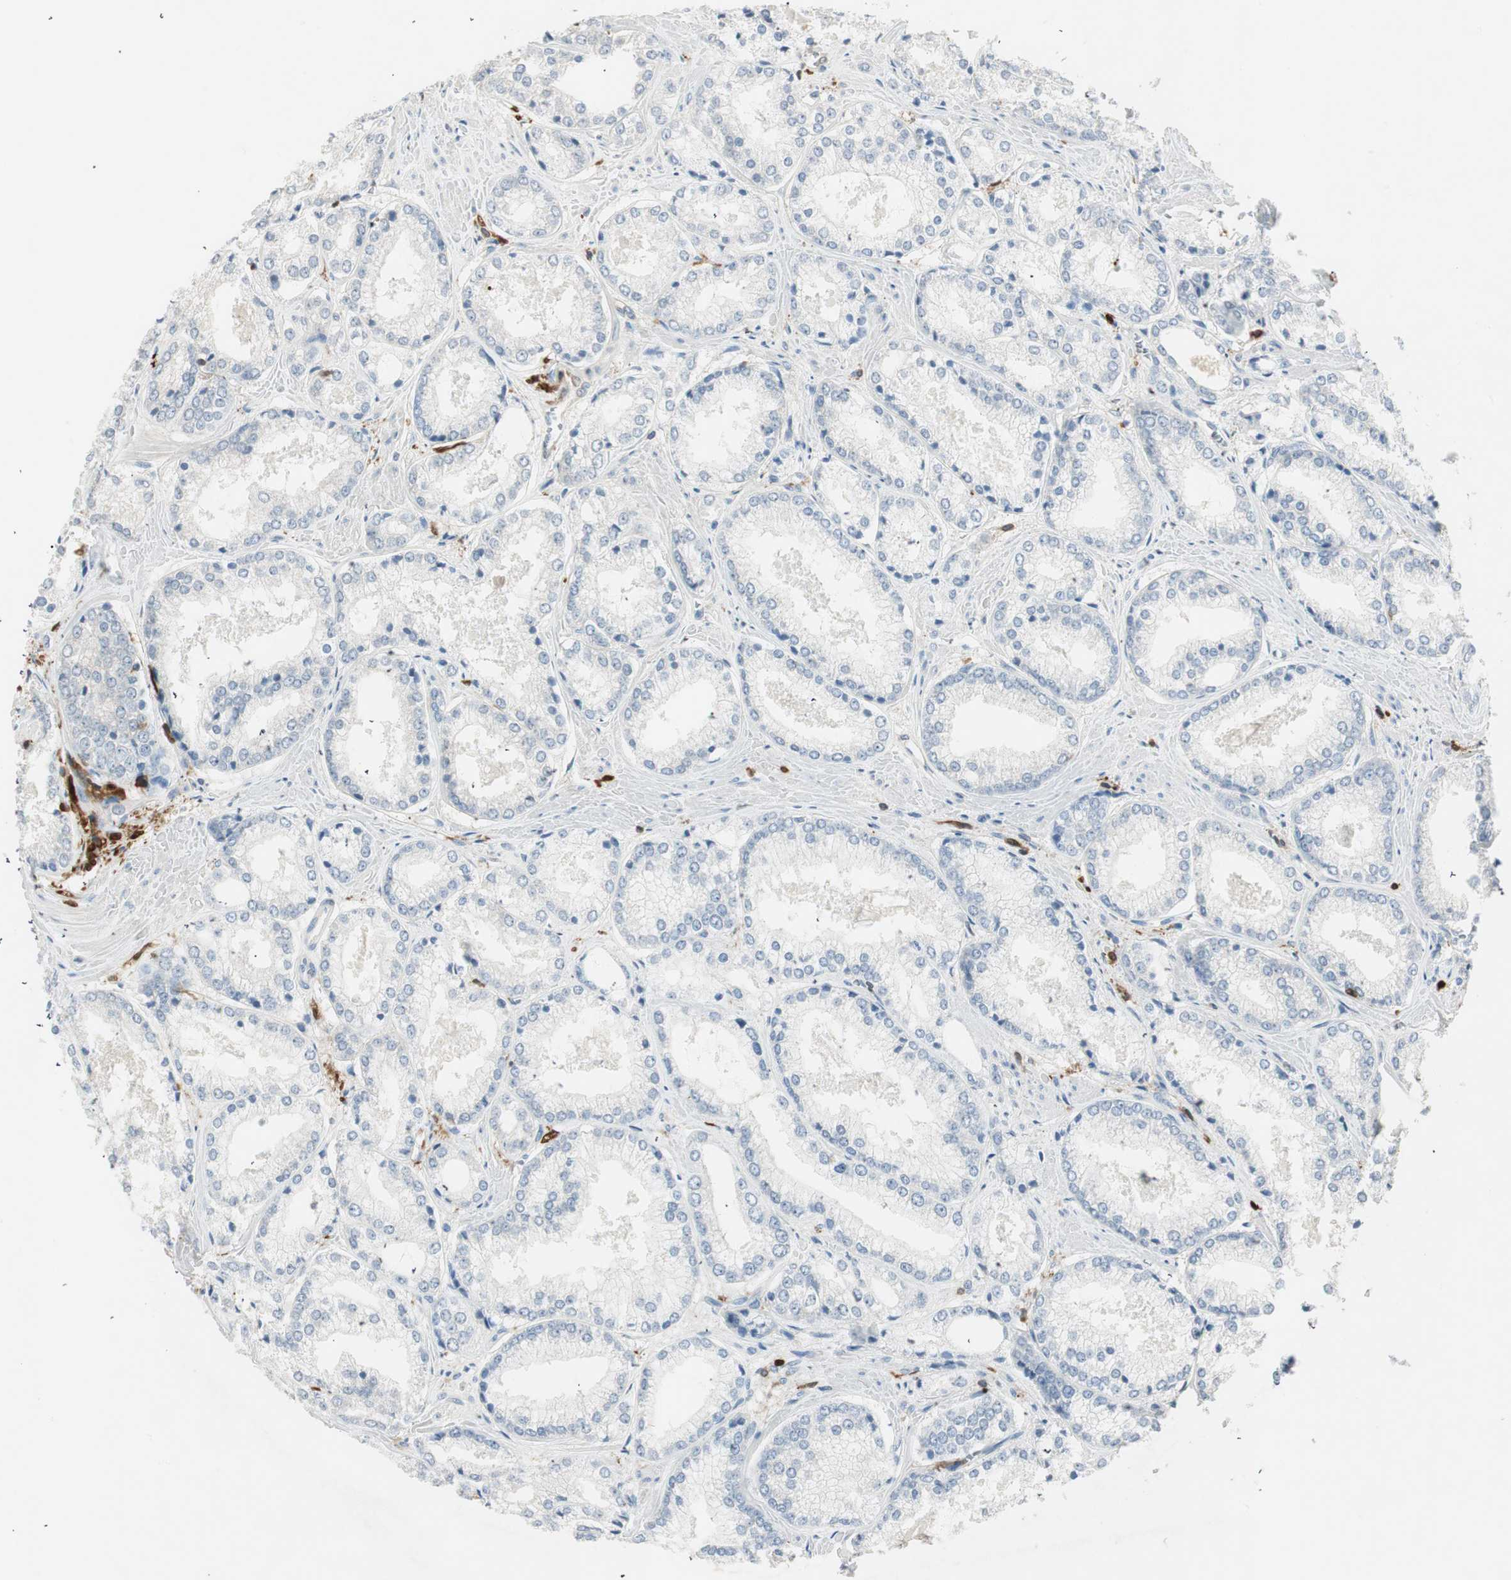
{"staining": {"intensity": "negative", "quantity": "none", "location": "none"}, "tissue": "prostate cancer", "cell_type": "Tumor cells", "image_type": "cancer", "snomed": [{"axis": "morphology", "description": "Adenocarcinoma, Low grade"}, {"axis": "topography", "description": "Prostate"}], "caption": "This is an immunohistochemistry (IHC) photomicrograph of human prostate cancer (adenocarcinoma (low-grade)). There is no staining in tumor cells.", "gene": "COTL1", "patient": {"sex": "male", "age": 64}}